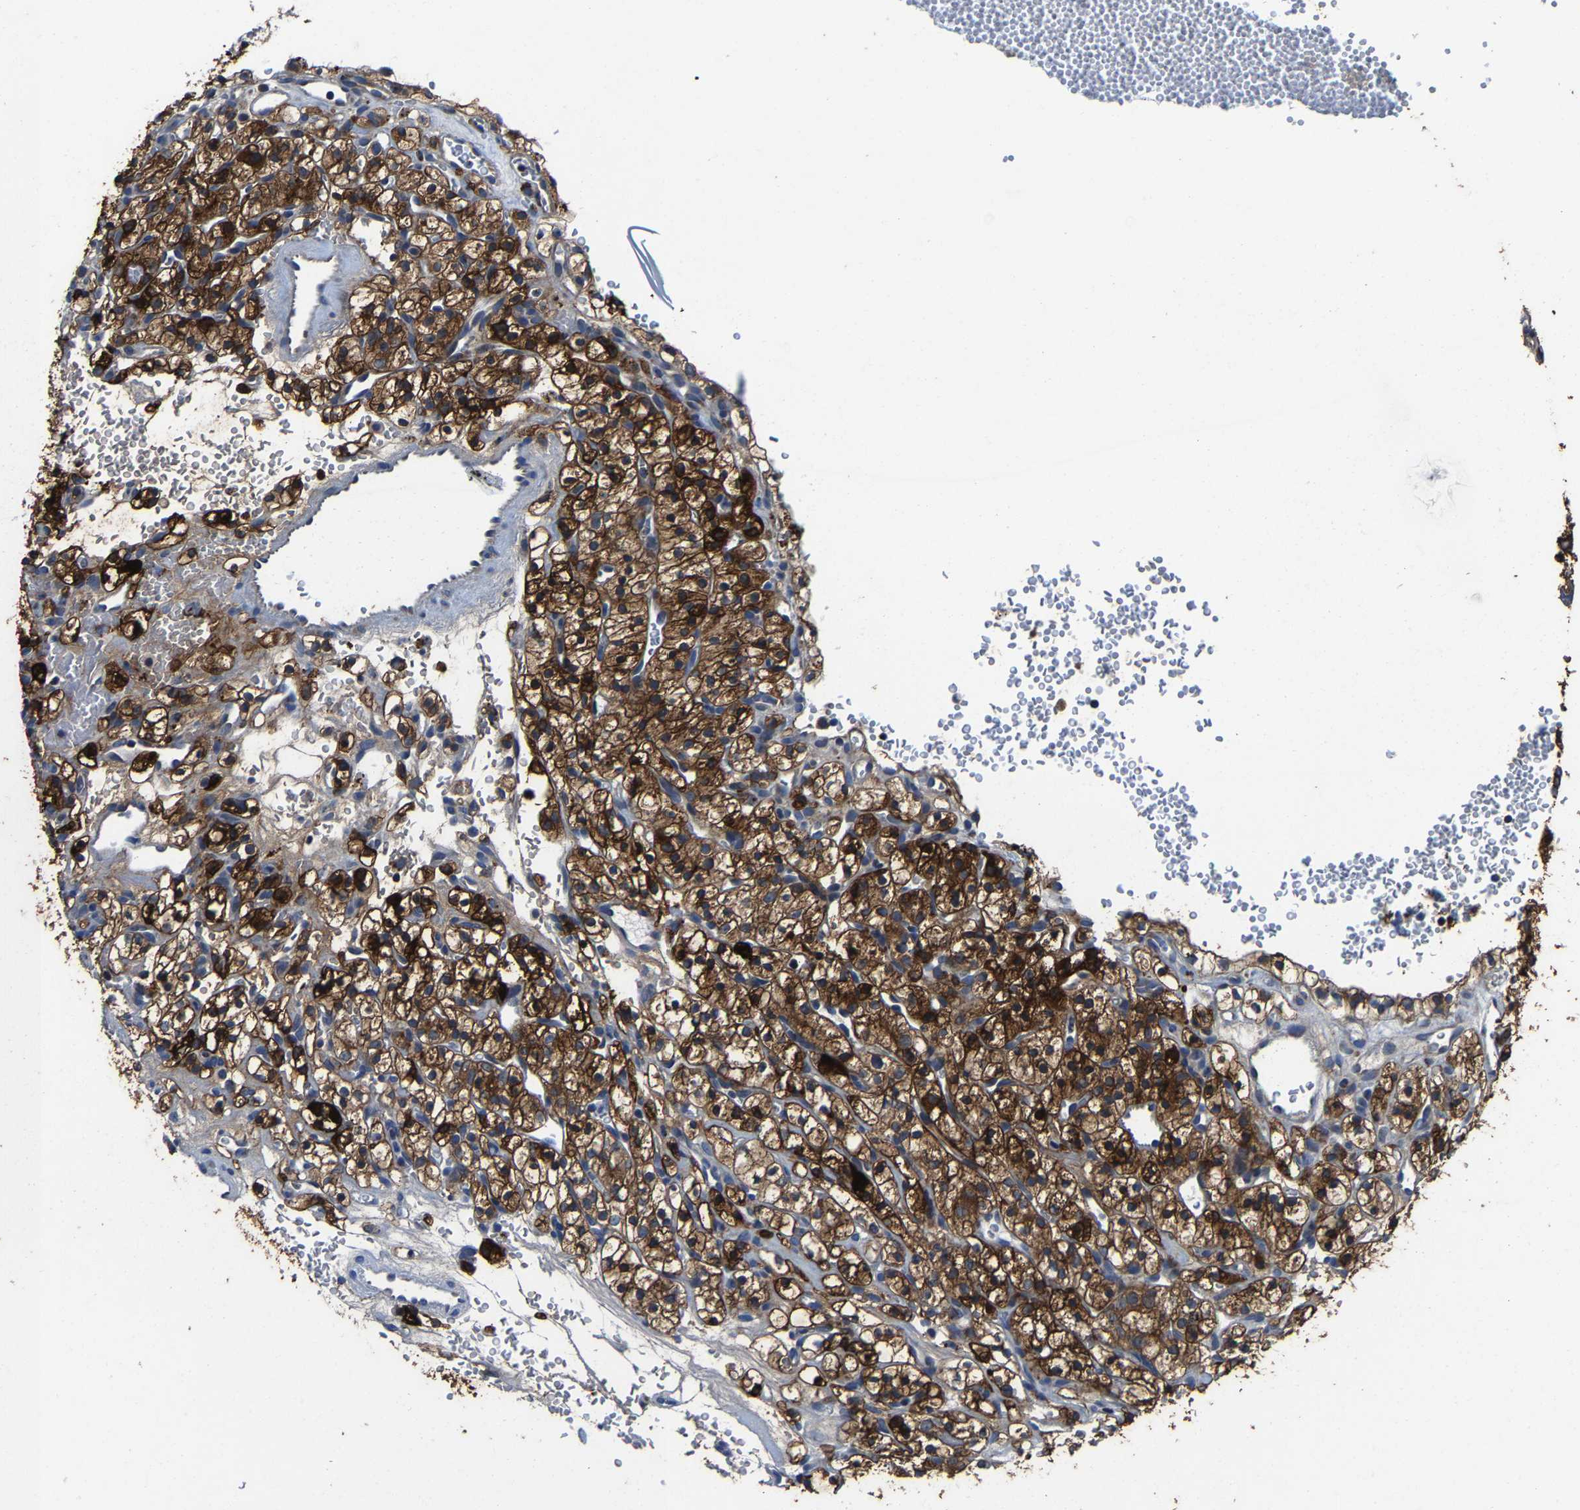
{"staining": {"intensity": "strong", "quantity": ">75%", "location": "cytoplasmic/membranous"}, "tissue": "renal cancer", "cell_type": "Tumor cells", "image_type": "cancer", "snomed": [{"axis": "morphology", "description": "Adenocarcinoma, NOS"}, {"axis": "topography", "description": "Kidney"}], "caption": "Protein expression analysis of renal adenocarcinoma displays strong cytoplasmic/membranous expression in approximately >75% of tumor cells.", "gene": "AGK", "patient": {"sex": "female", "age": 57}}